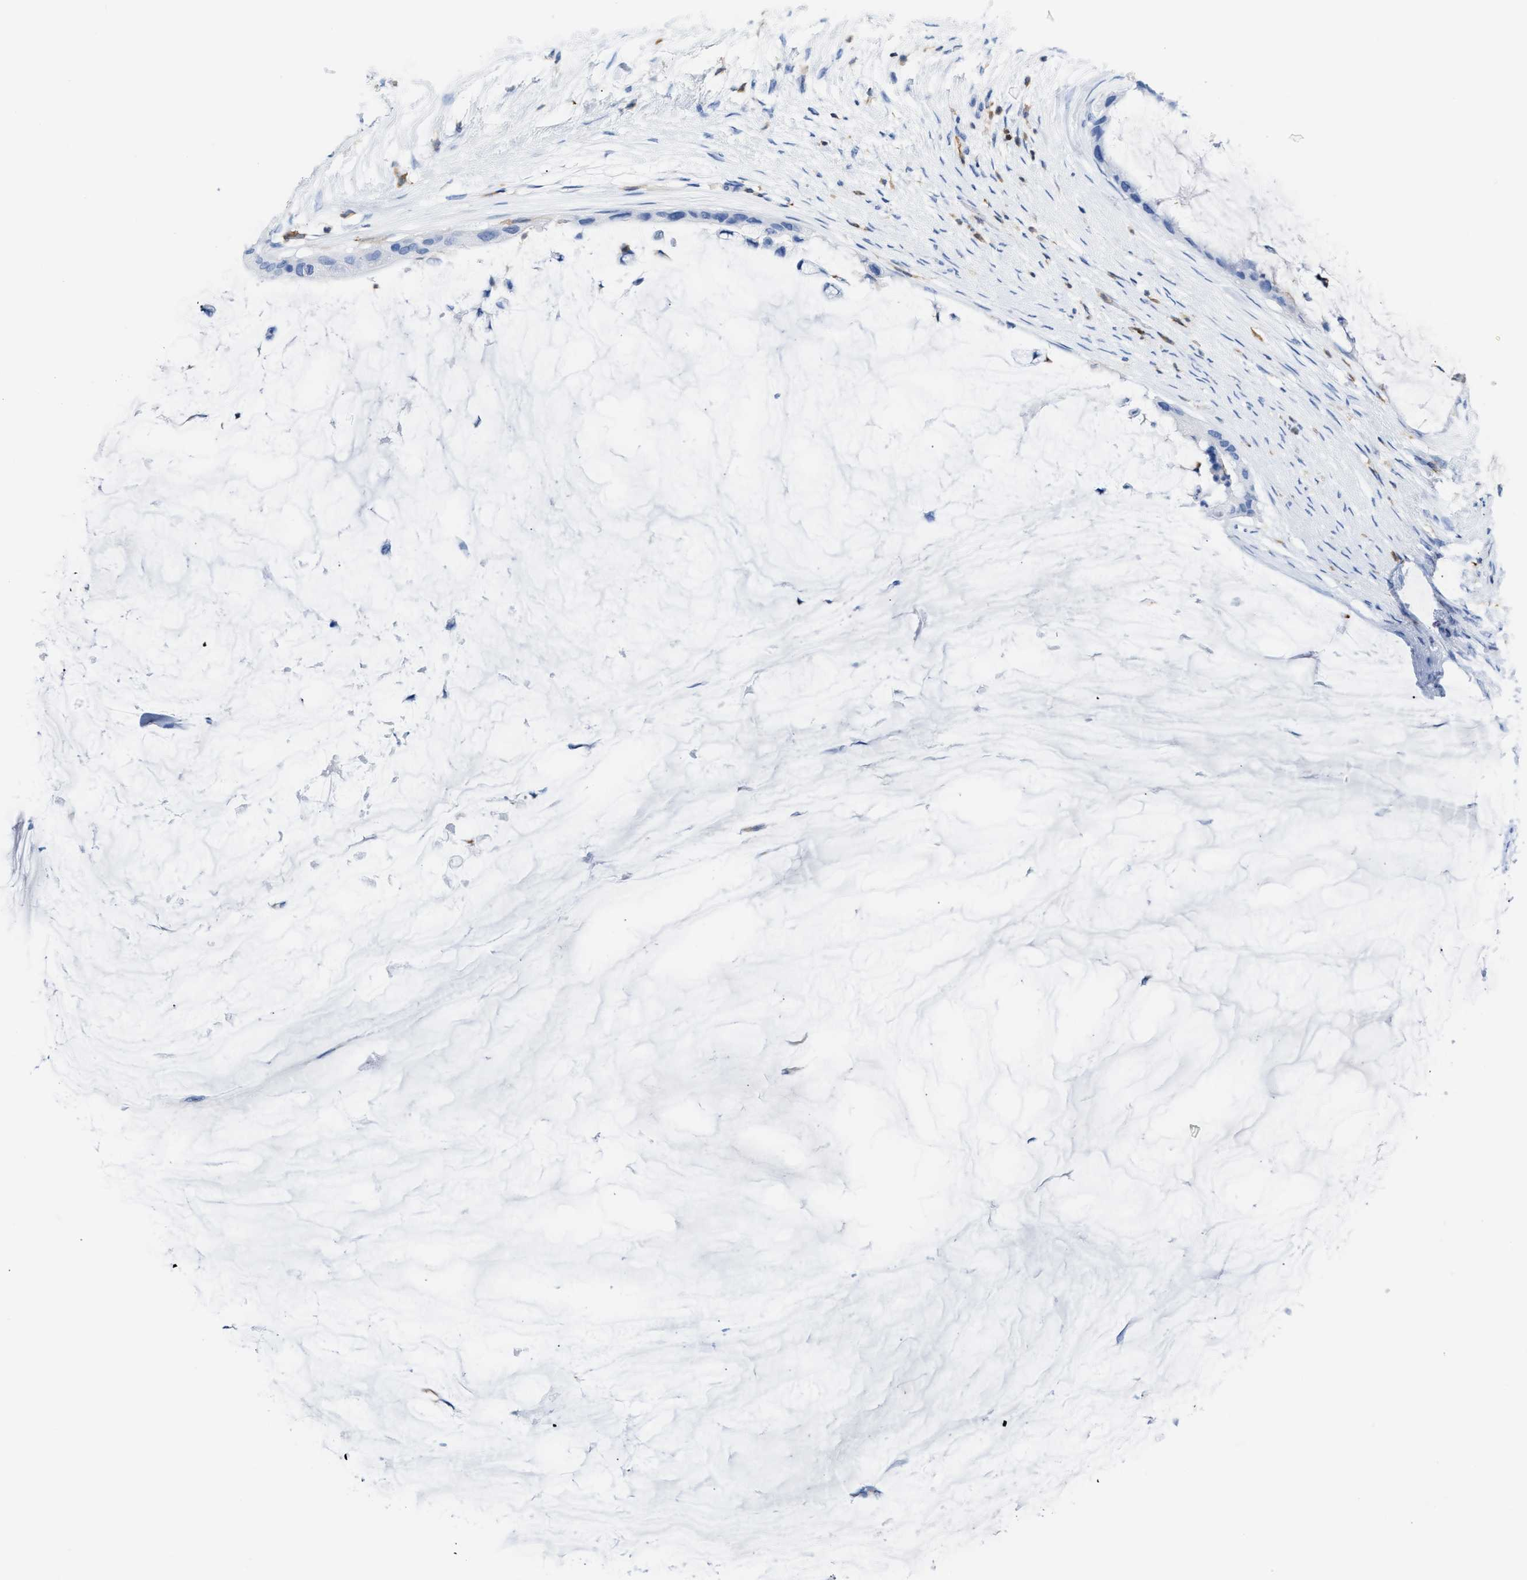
{"staining": {"intensity": "negative", "quantity": "none", "location": "none"}, "tissue": "pancreatic cancer", "cell_type": "Tumor cells", "image_type": "cancer", "snomed": [{"axis": "morphology", "description": "Adenocarcinoma, NOS"}, {"axis": "topography", "description": "Pancreas"}], "caption": "The photomicrograph demonstrates no significant positivity in tumor cells of pancreatic cancer (adenocarcinoma).", "gene": "LCP1", "patient": {"sex": "male", "age": 41}}